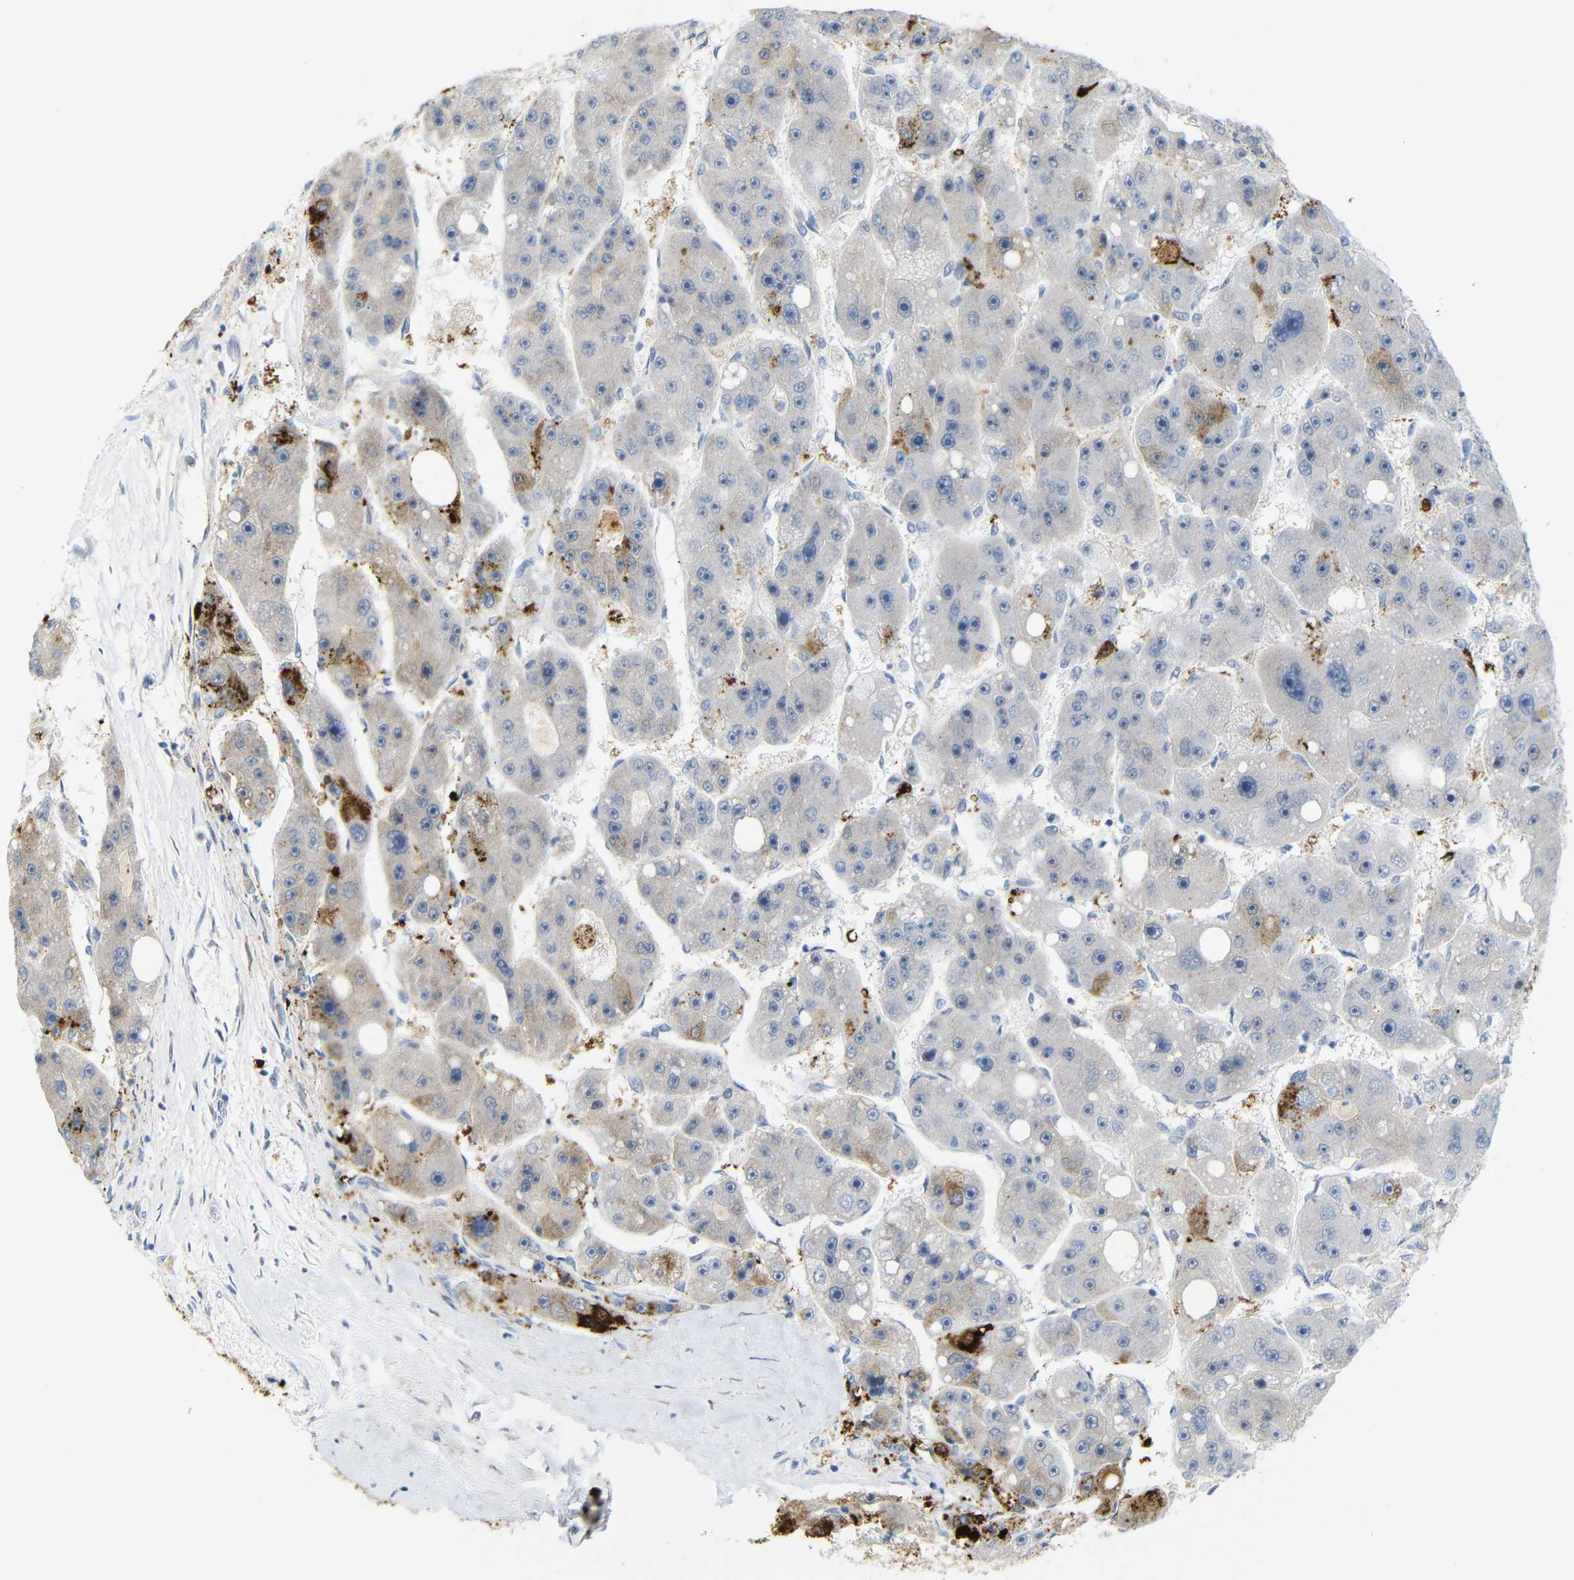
{"staining": {"intensity": "strong", "quantity": "<25%", "location": "cytoplasmic/membranous"}, "tissue": "liver cancer", "cell_type": "Tumor cells", "image_type": "cancer", "snomed": [{"axis": "morphology", "description": "Carcinoma, Hepatocellular, NOS"}, {"axis": "topography", "description": "Liver"}], "caption": "IHC photomicrograph of human liver hepatocellular carcinoma stained for a protein (brown), which exhibits medium levels of strong cytoplasmic/membranous positivity in about <25% of tumor cells.", "gene": "MT1A", "patient": {"sex": "female", "age": 61}}